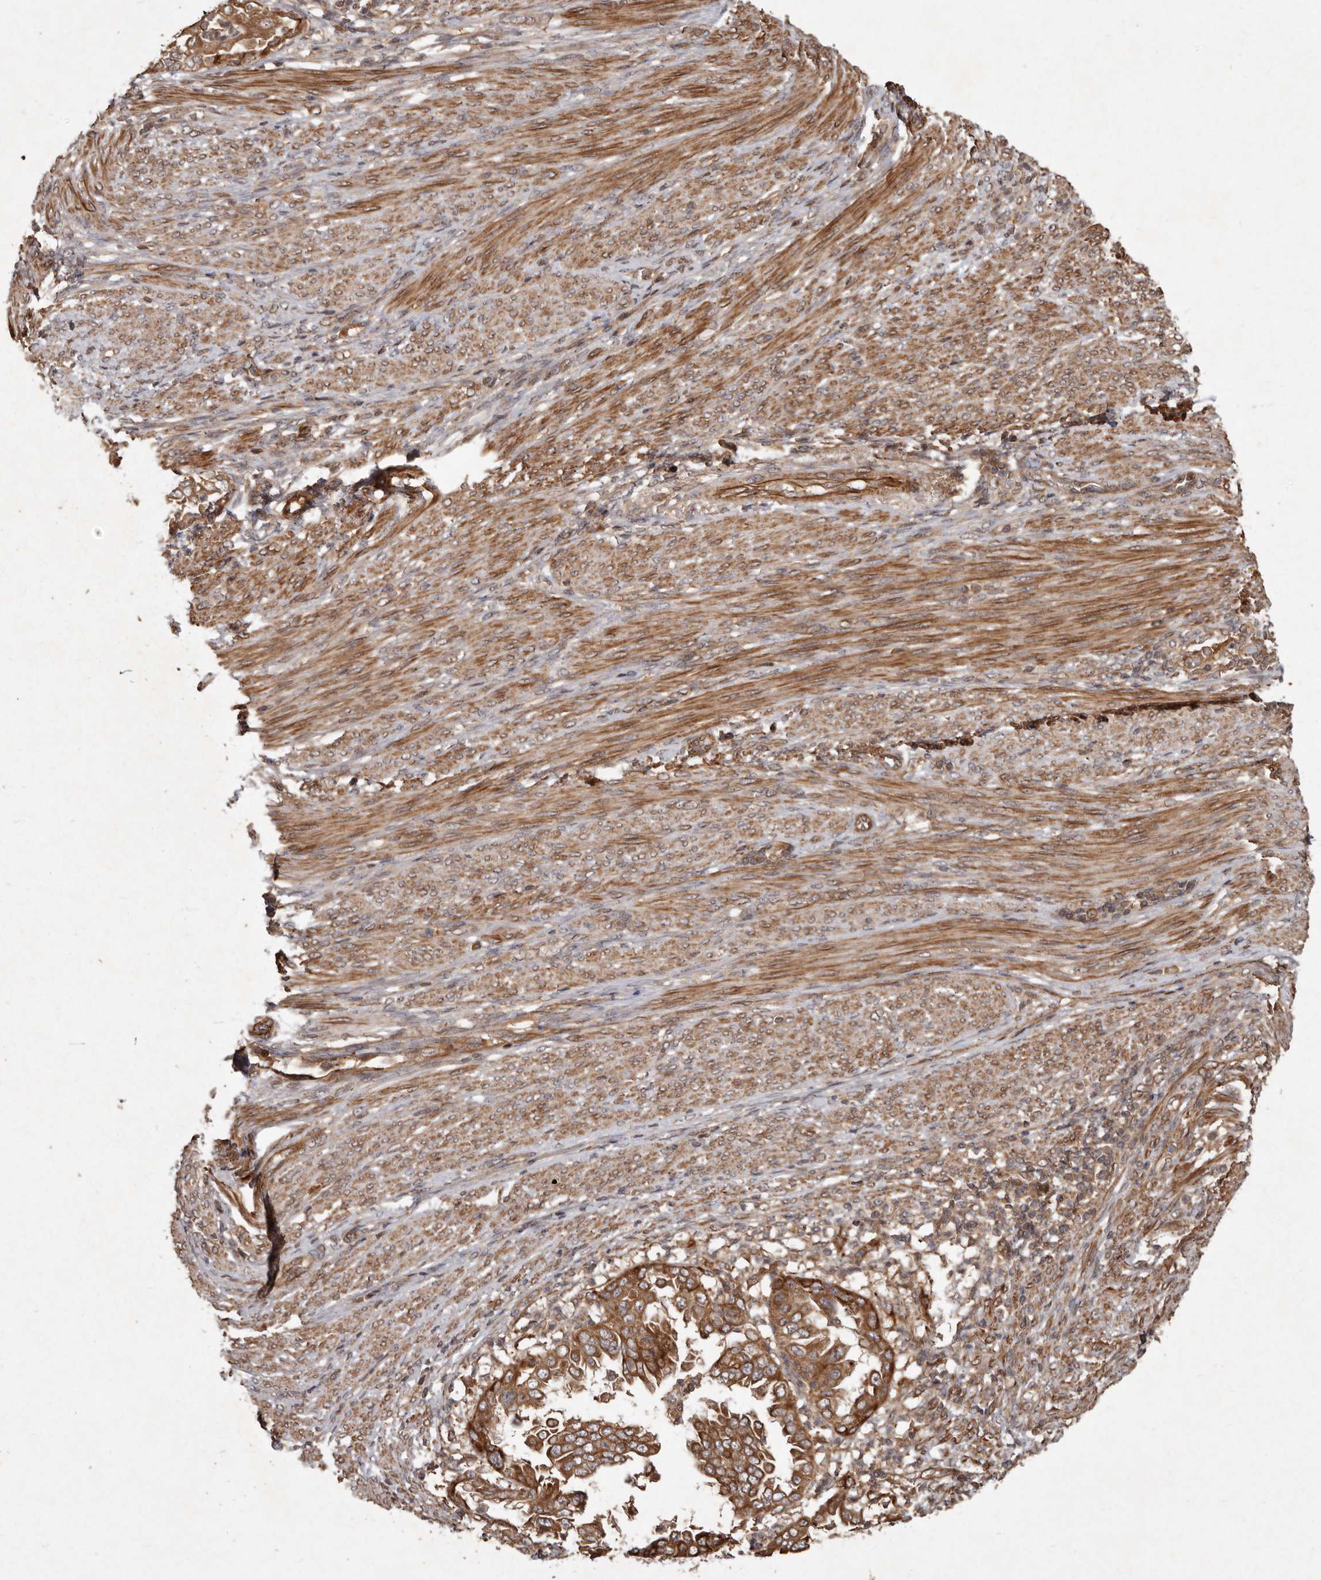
{"staining": {"intensity": "moderate", "quantity": ">75%", "location": "cytoplasmic/membranous"}, "tissue": "endometrial cancer", "cell_type": "Tumor cells", "image_type": "cancer", "snomed": [{"axis": "morphology", "description": "Adenocarcinoma, NOS"}, {"axis": "topography", "description": "Endometrium"}], "caption": "Endometrial adenocarcinoma tissue displays moderate cytoplasmic/membranous expression in approximately >75% of tumor cells (Brightfield microscopy of DAB IHC at high magnification).", "gene": "SEMA3A", "patient": {"sex": "female", "age": 85}}